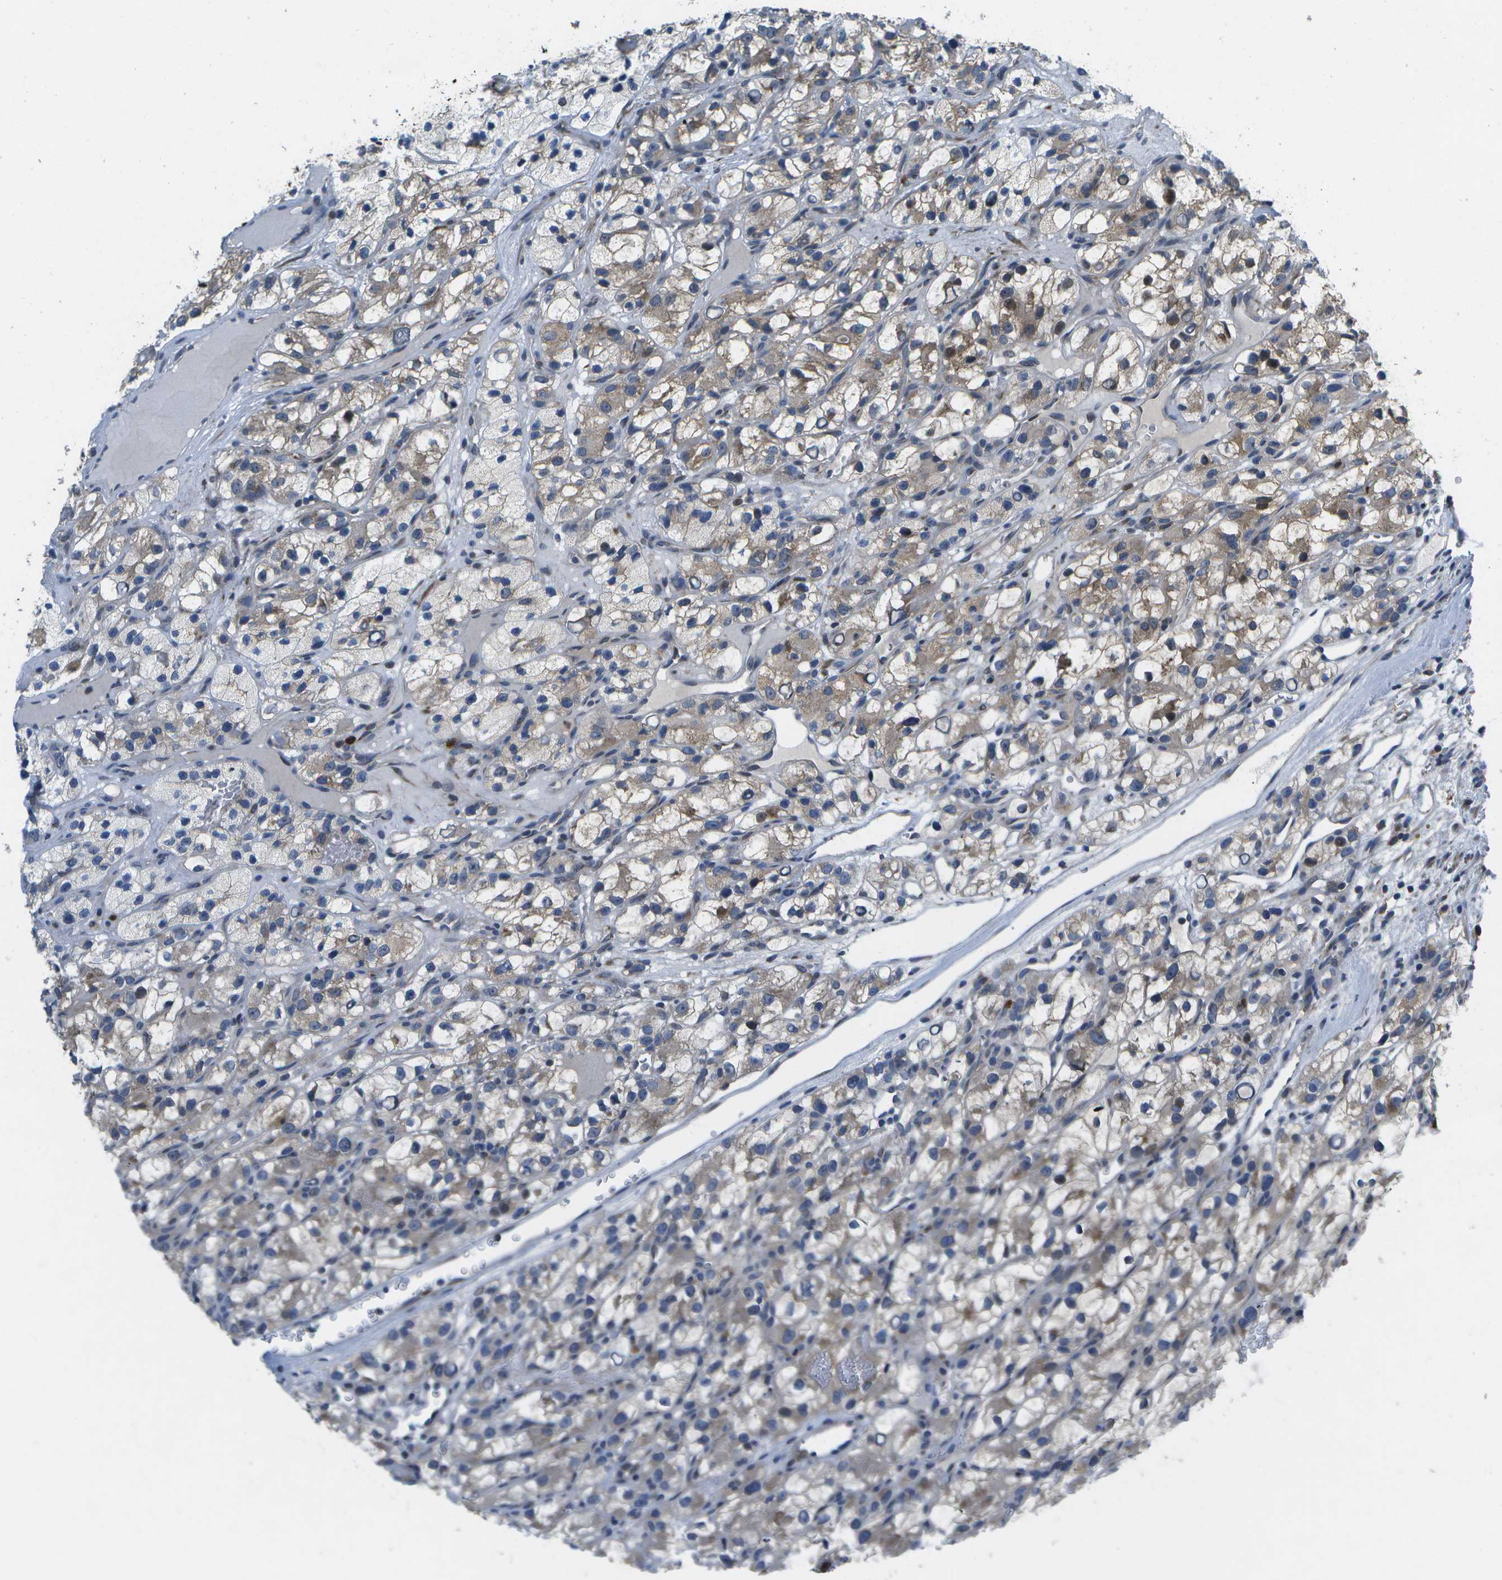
{"staining": {"intensity": "weak", "quantity": "25%-75%", "location": "cytoplasmic/membranous"}, "tissue": "renal cancer", "cell_type": "Tumor cells", "image_type": "cancer", "snomed": [{"axis": "morphology", "description": "Adenocarcinoma, NOS"}, {"axis": "topography", "description": "Kidney"}], "caption": "Tumor cells display low levels of weak cytoplasmic/membranous positivity in about 25%-75% of cells in adenocarcinoma (renal).", "gene": "GALNT15", "patient": {"sex": "female", "age": 57}}